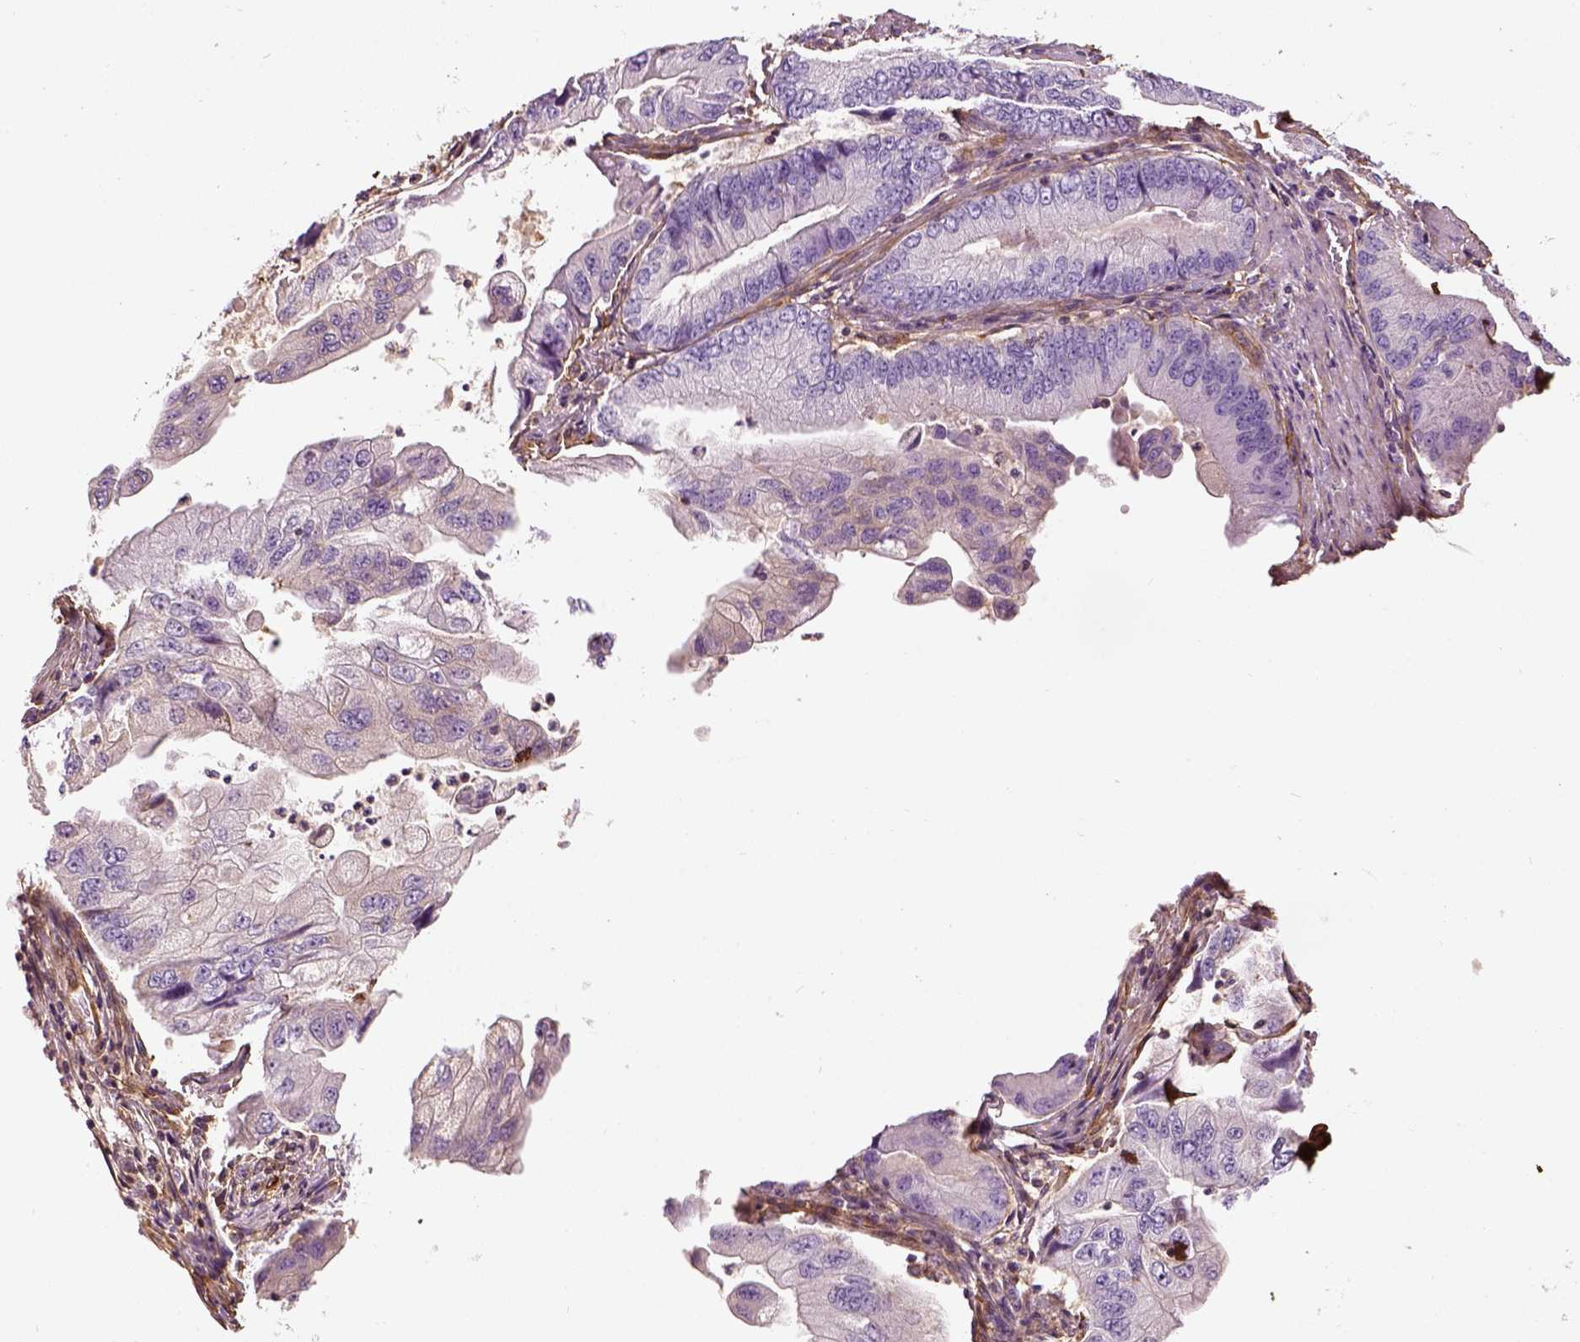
{"staining": {"intensity": "negative", "quantity": "none", "location": "none"}, "tissue": "stomach cancer", "cell_type": "Tumor cells", "image_type": "cancer", "snomed": [{"axis": "morphology", "description": "Adenocarcinoma, NOS"}, {"axis": "topography", "description": "Pancreas"}, {"axis": "topography", "description": "Stomach, upper"}], "caption": "Immunohistochemistry histopathology image of human adenocarcinoma (stomach) stained for a protein (brown), which displays no staining in tumor cells.", "gene": "COL6A2", "patient": {"sex": "male", "age": 77}}